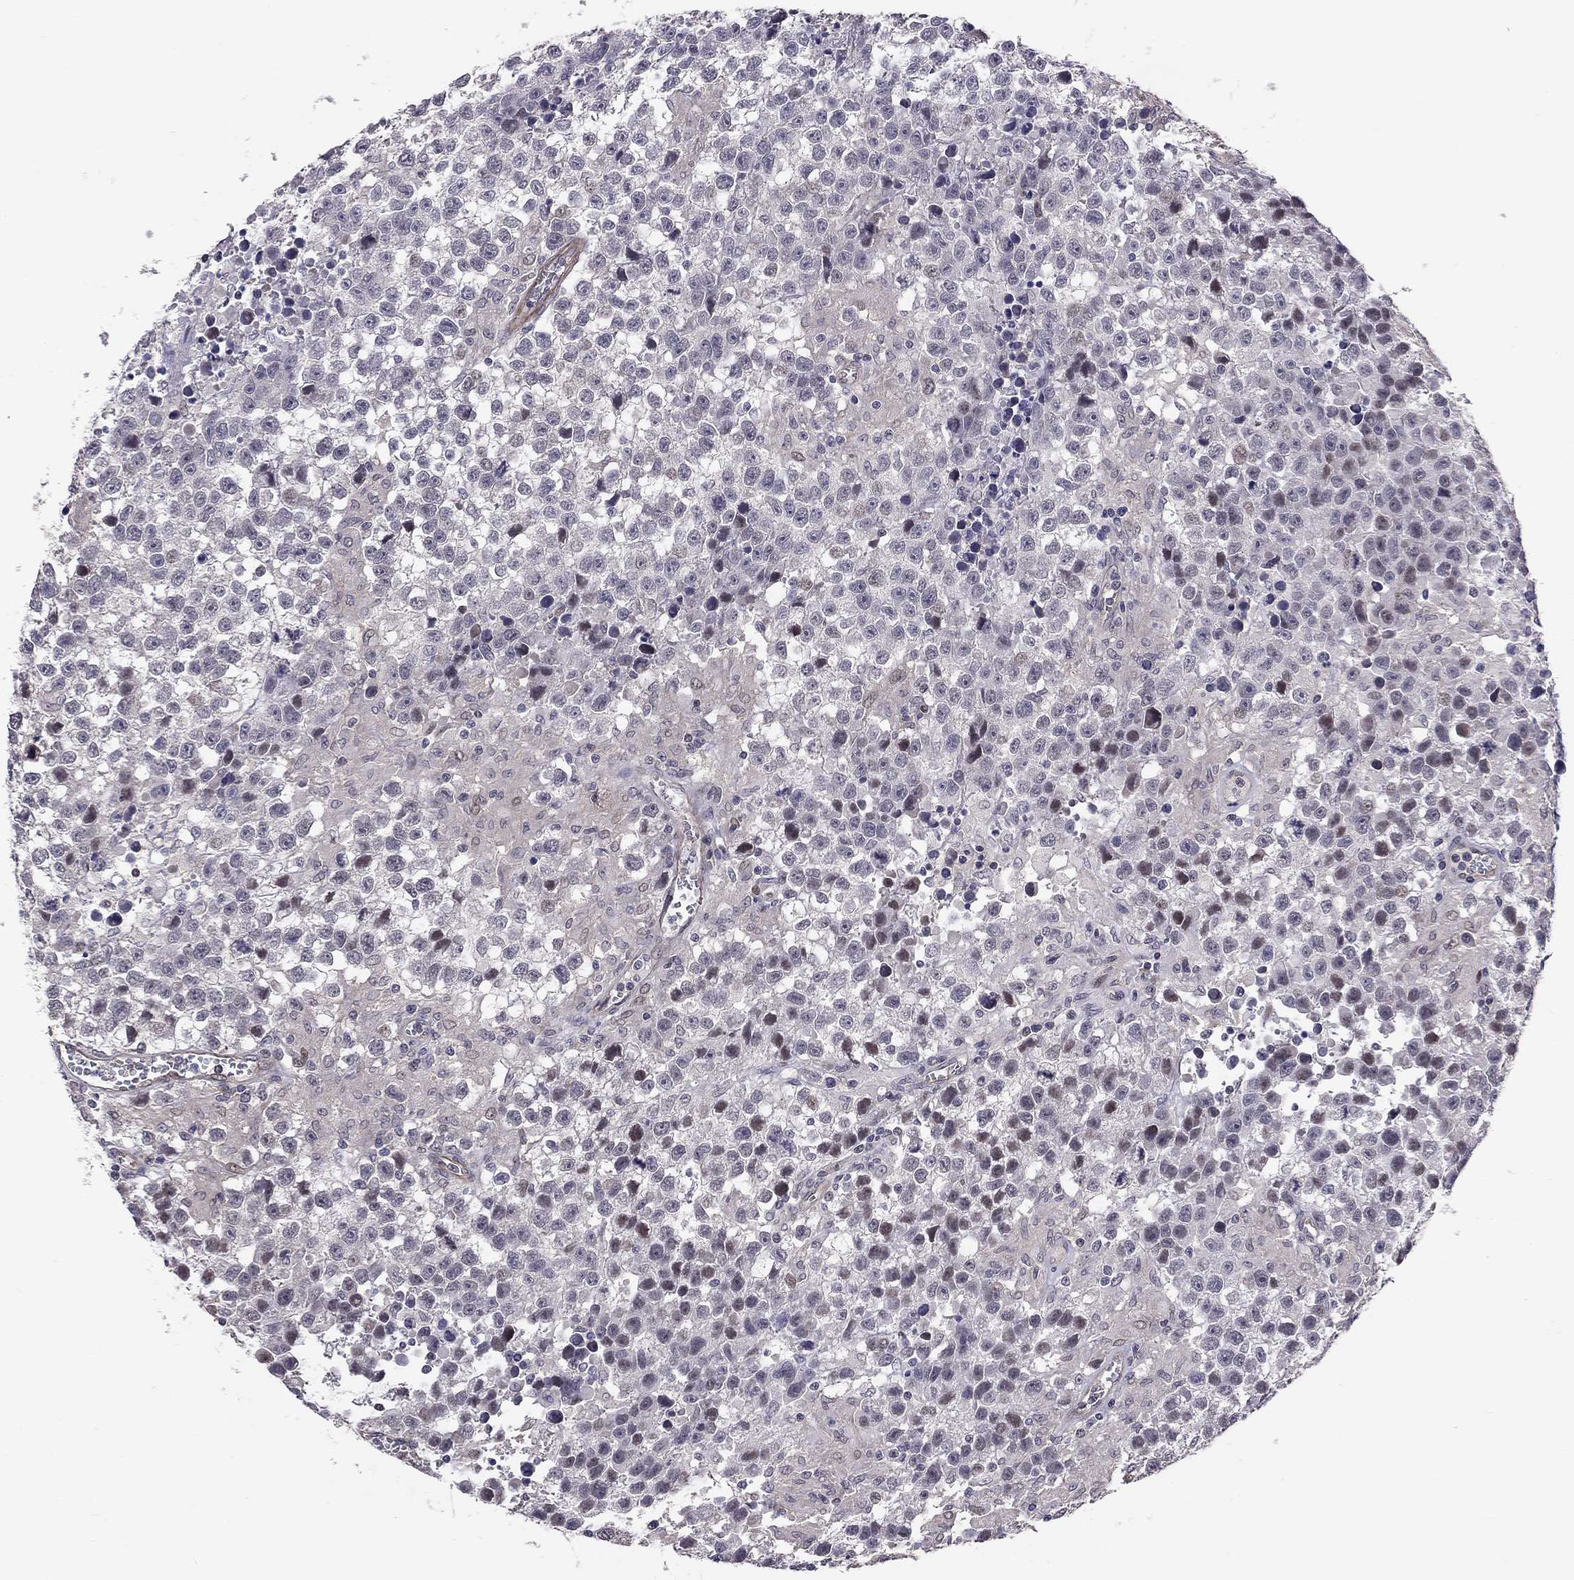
{"staining": {"intensity": "negative", "quantity": "none", "location": "none"}, "tissue": "testis cancer", "cell_type": "Tumor cells", "image_type": "cancer", "snomed": [{"axis": "morphology", "description": "Seminoma, NOS"}, {"axis": "topography", "description": "Testis"}], "caption": "Immunohistochemistry of human testis cancer displays no expression in tumor cells.", "gene": "GJB4", "patient": {"sex": "male", "age": 43}}